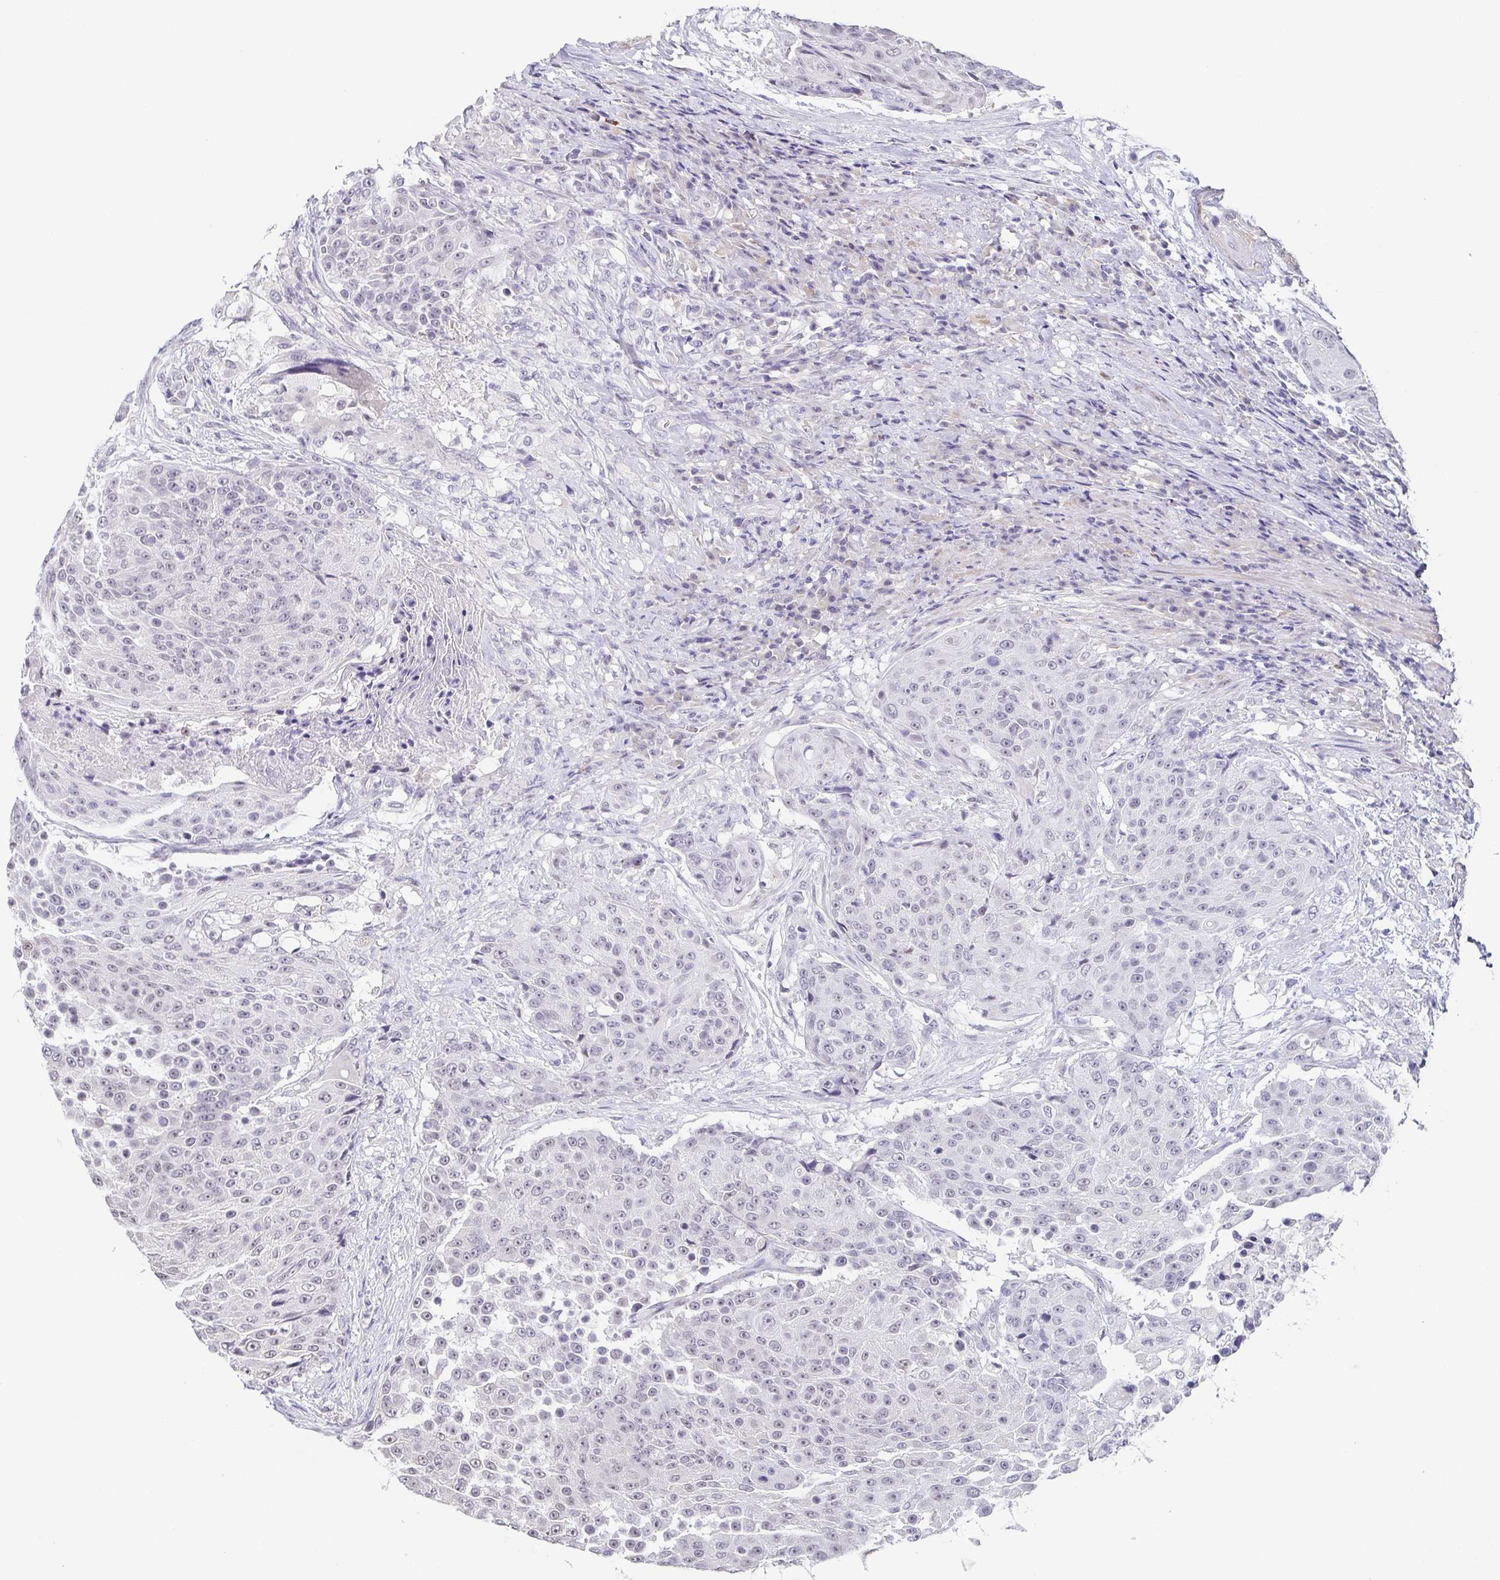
{"staining": {"intensity": "negative", "quantity": "none", "location": "none"}, "tissue": "urothelial cancer", "cell_type": "Tumor cells", "image_type": "cancer", "snomed": [{"axis": "morphology", "description": "Urothelial carcinoma, High grade"}, {"axis": "topography", "description": "Urinary bladder"}], "caption": "DAB immunohistochemical staining of high-grade urothelial carcinoma exhibits no significant expression in tumor cells. (DAB IHC, high magnification).", "gene": "NEFH", "patient": {"sex": "female", "age": 63}}